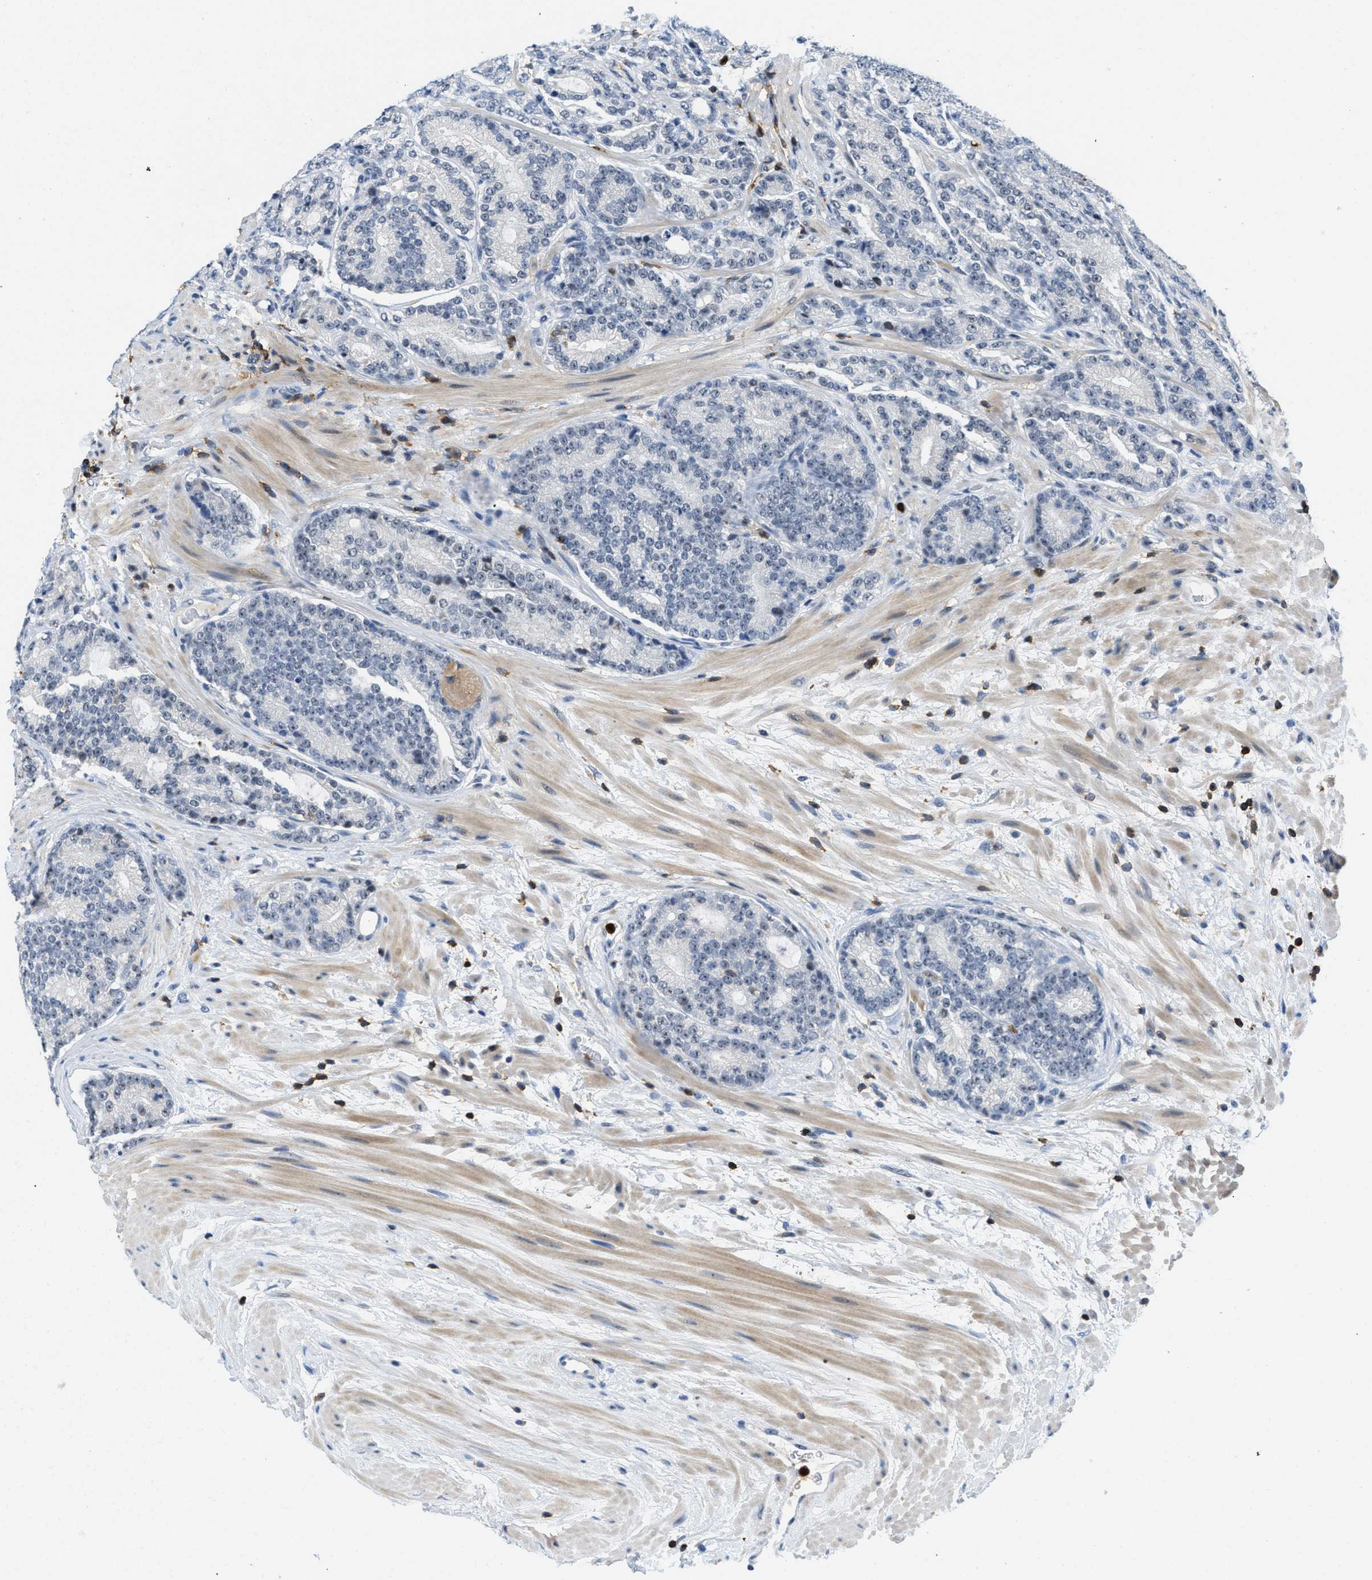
{"staining": {"intensity": "negative", "quantity": "none", "location": "none"}, "tissue": "prostate cancer", "cell_type": "Tumor cells", "image_type": "cancer", "snomed": [{"axis": "morphology", "description": "Adenocarcinoma, High grade"}, {"axis": "topography", "description": "Prostate"}], "caption": "A high-resolution micrograph shows immunohistochemistry staining of adenocarcinoma (high-grade) (prostate), which exhibits no significant staining in tumor cells. (DAB (3,3'-diaminobenzidine) IHC with hematoxylin counter stain).", "gene": "FAM151A", "patient": {"sex": "male", "age": 61}}